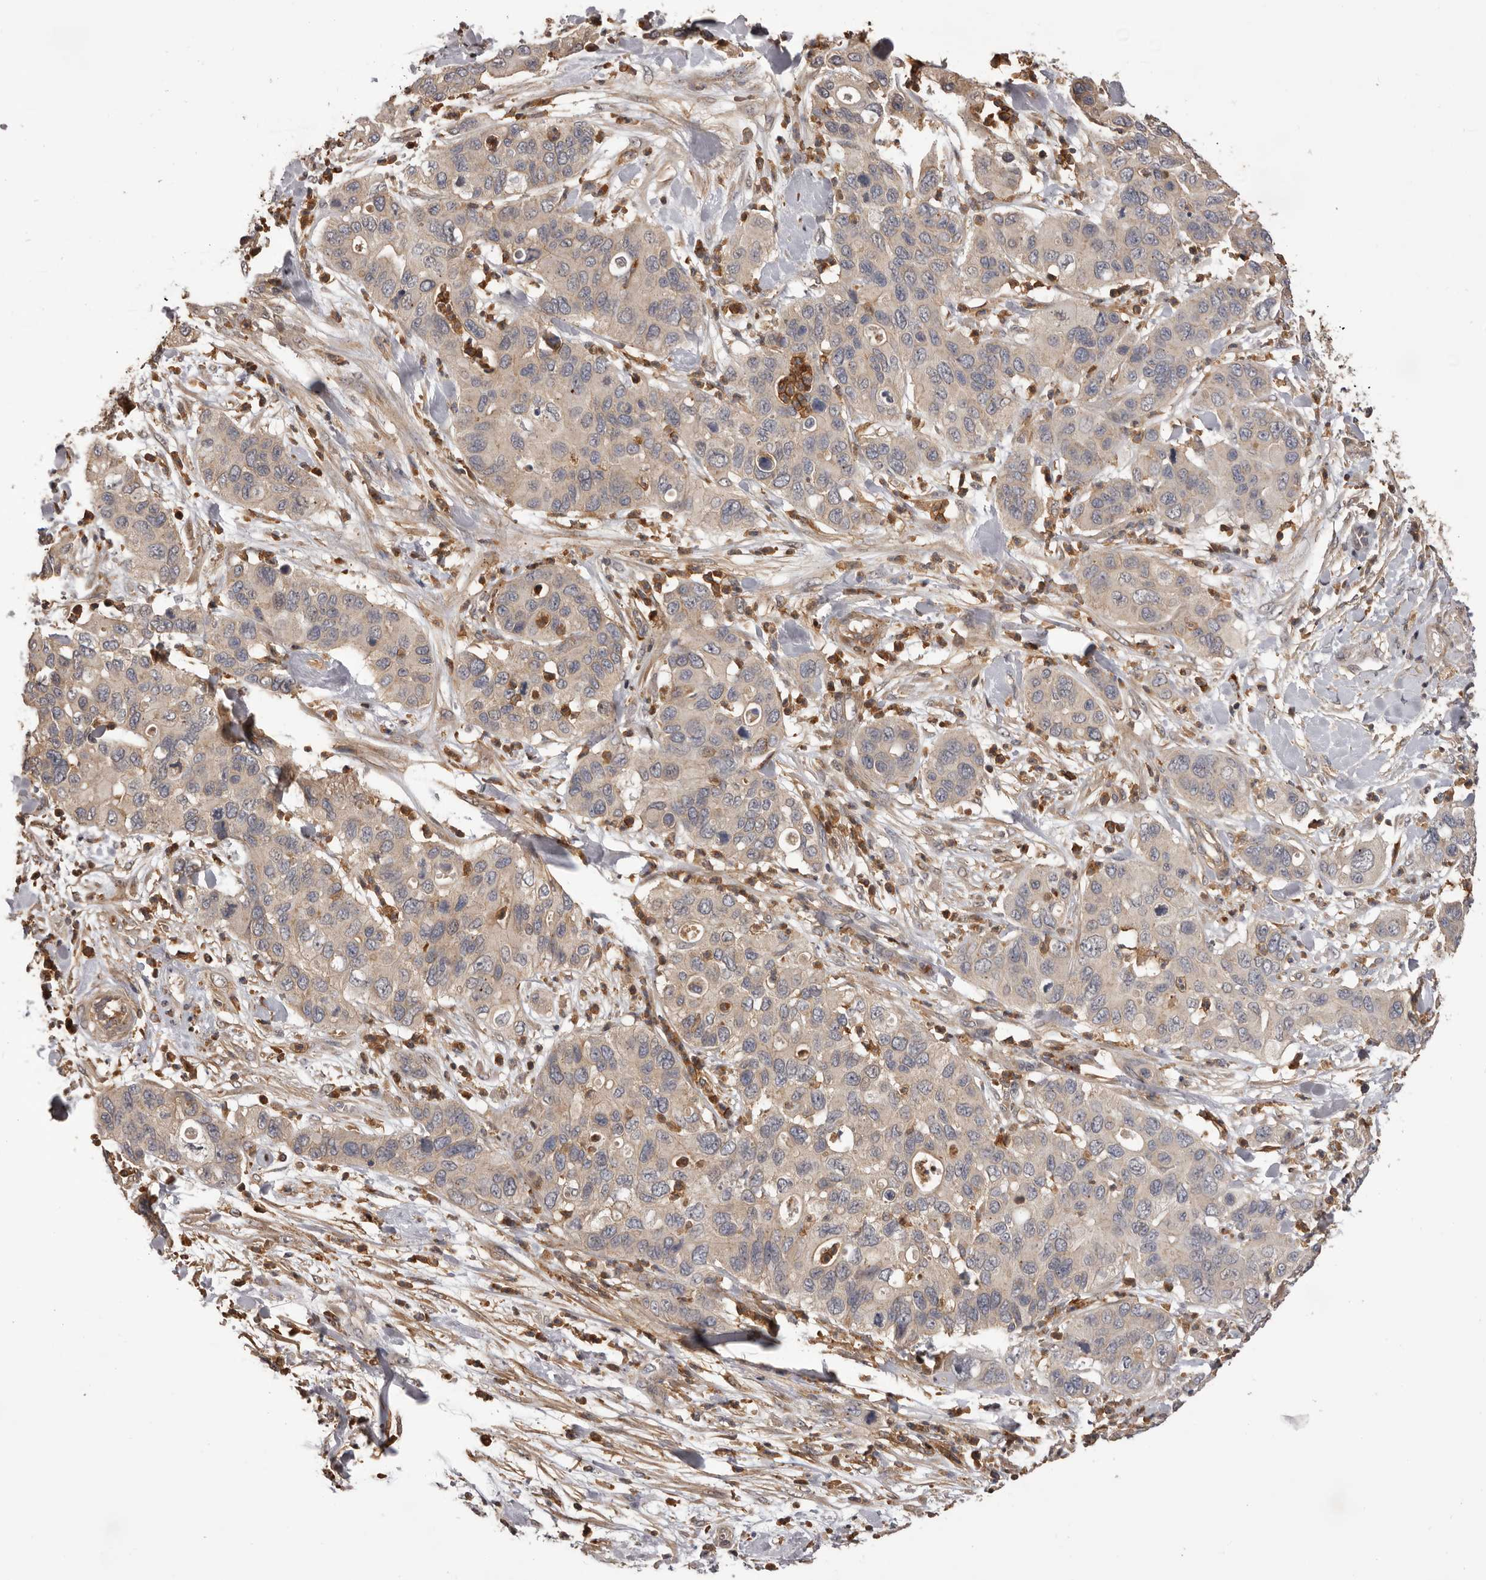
{"staining": {"intensity": "negative", "quantity": "none", "location": "none"}, "tissue": "pancreatic cancer", "cell_type": "Tumor cells", "image_type": "cancer", "snomed": [{"axis": "morphology", "description": "Adenocarcinoma, NOS"}, {"axis": "topography", "description": "Pancreas"}], "caption": "Pancreatic cancer was stained to show a protein in brown. There is no significant expression in tumor cells. (Immunohistochemistry, brightfield microscopy, high magnification).", "gene": "GLIPR2", "patient": {"sex": "female", "age": 71}}